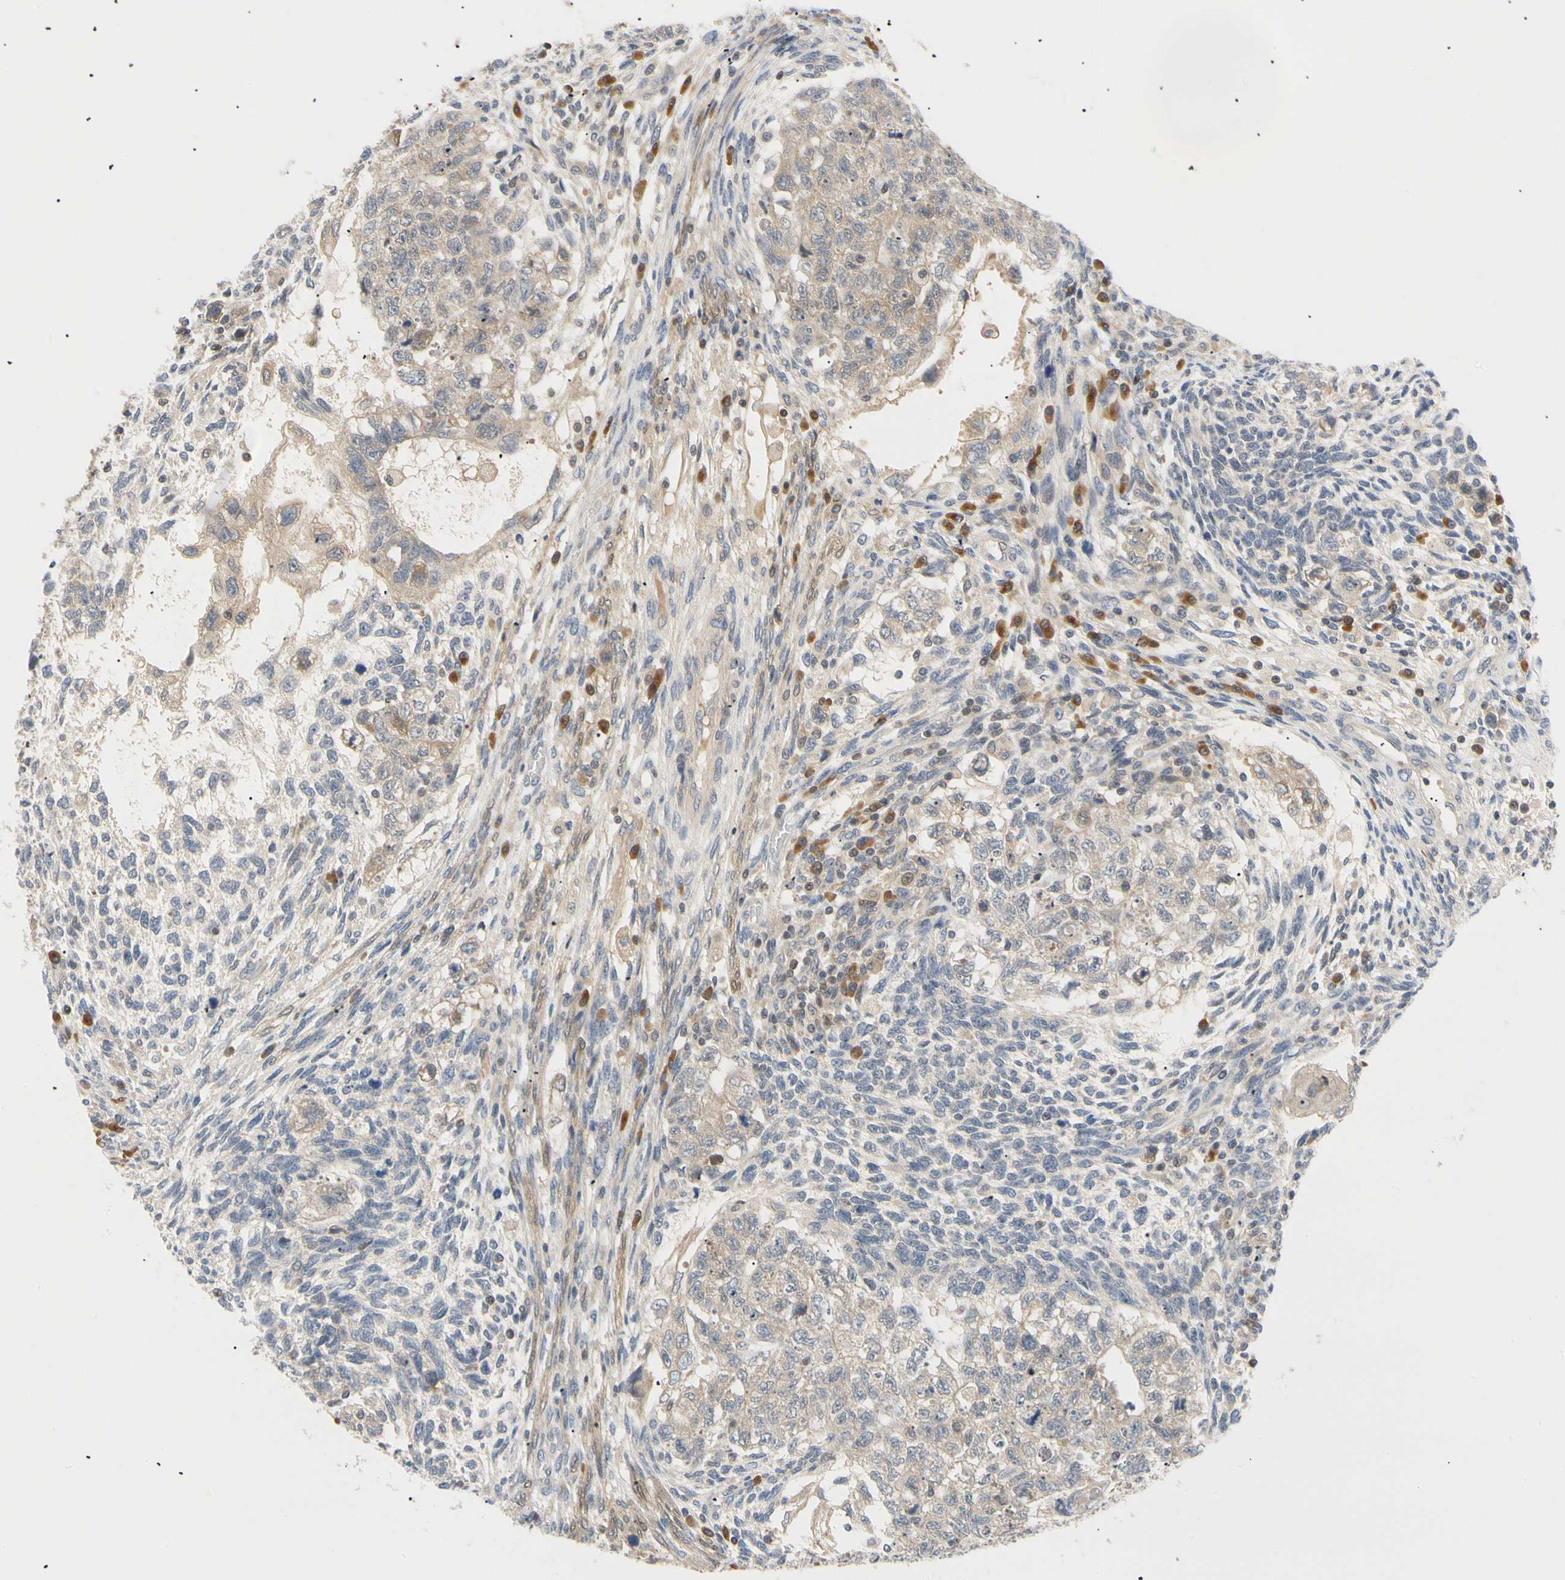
{"staining": {"intensity": "weak", "quantity": "25%-75%", "location": "cytoplasmic/membranous"}, "tissue": "testis cancer", "cell_type": "Tumor cells", "image_type": "cancer", "snomed": [{"axis": "morphology", "description": "Normal tissue, NOS"}, {"axis": "morphology", "description": "Carcinoma, Embryonal, NOS"}, {"axis": "topography", "description": "Testis"}], "caption": "Immunohistochemistry staining of testis cancer (embryonal carcinoma), which displays low levels of weak cytoplasmic/membranous staining in approximately 25%-75% of tumor cells indicating weak cytoplasmic/membranous protein positivity. The staining was performed using DAB (3,3'-diaminobenzidine) (brown) for protein detection and nuclei were counterstained in hematoxylin (blue).", "gene": "SEC23B", "patient": {"sex": "male", "age": 36}}